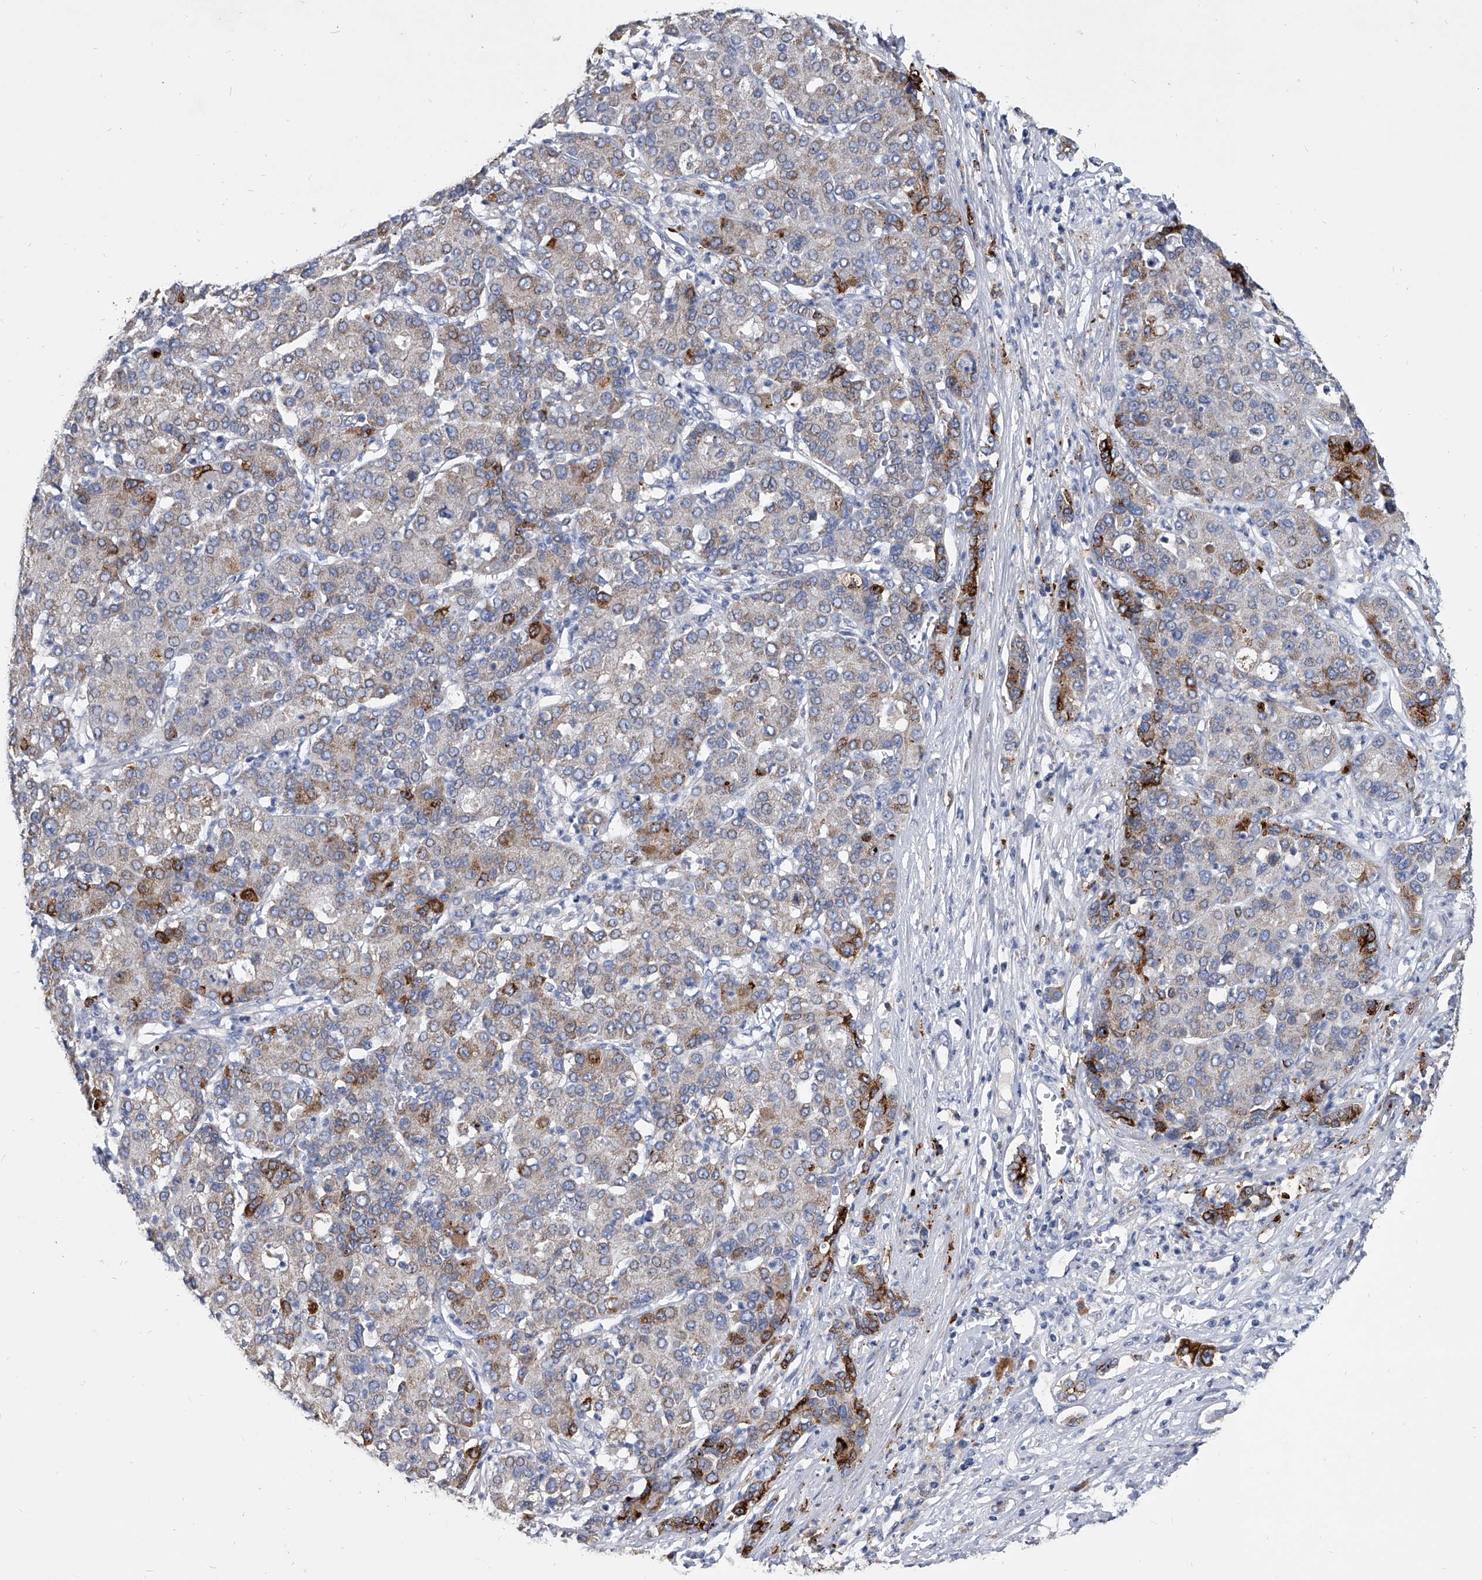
{"staining": {"intensity": "moderate", "quantity": "<25%", "location": "cytoplasmic/membranous"}, "tissue": "liver cancer", "cell_type": "Tumor cells", "image_type": "cancer", "snomed": [{"axis": "morphology", "description": "Carcinoma, Hepatocellular, NOS"}, {"axis": "topography", "description": "Liver"}], "caption": "High-magnification brightfield microscopy of liver cancer stained with DAB (brown) and counterstained with hematoxylin (blue). tumor cells exhibit moderate cytoplasmic/membranous positivity is appreciated in about<25% of cells.", "gene": "SPP1", "patient": {"sex": "male", "age": 65}}